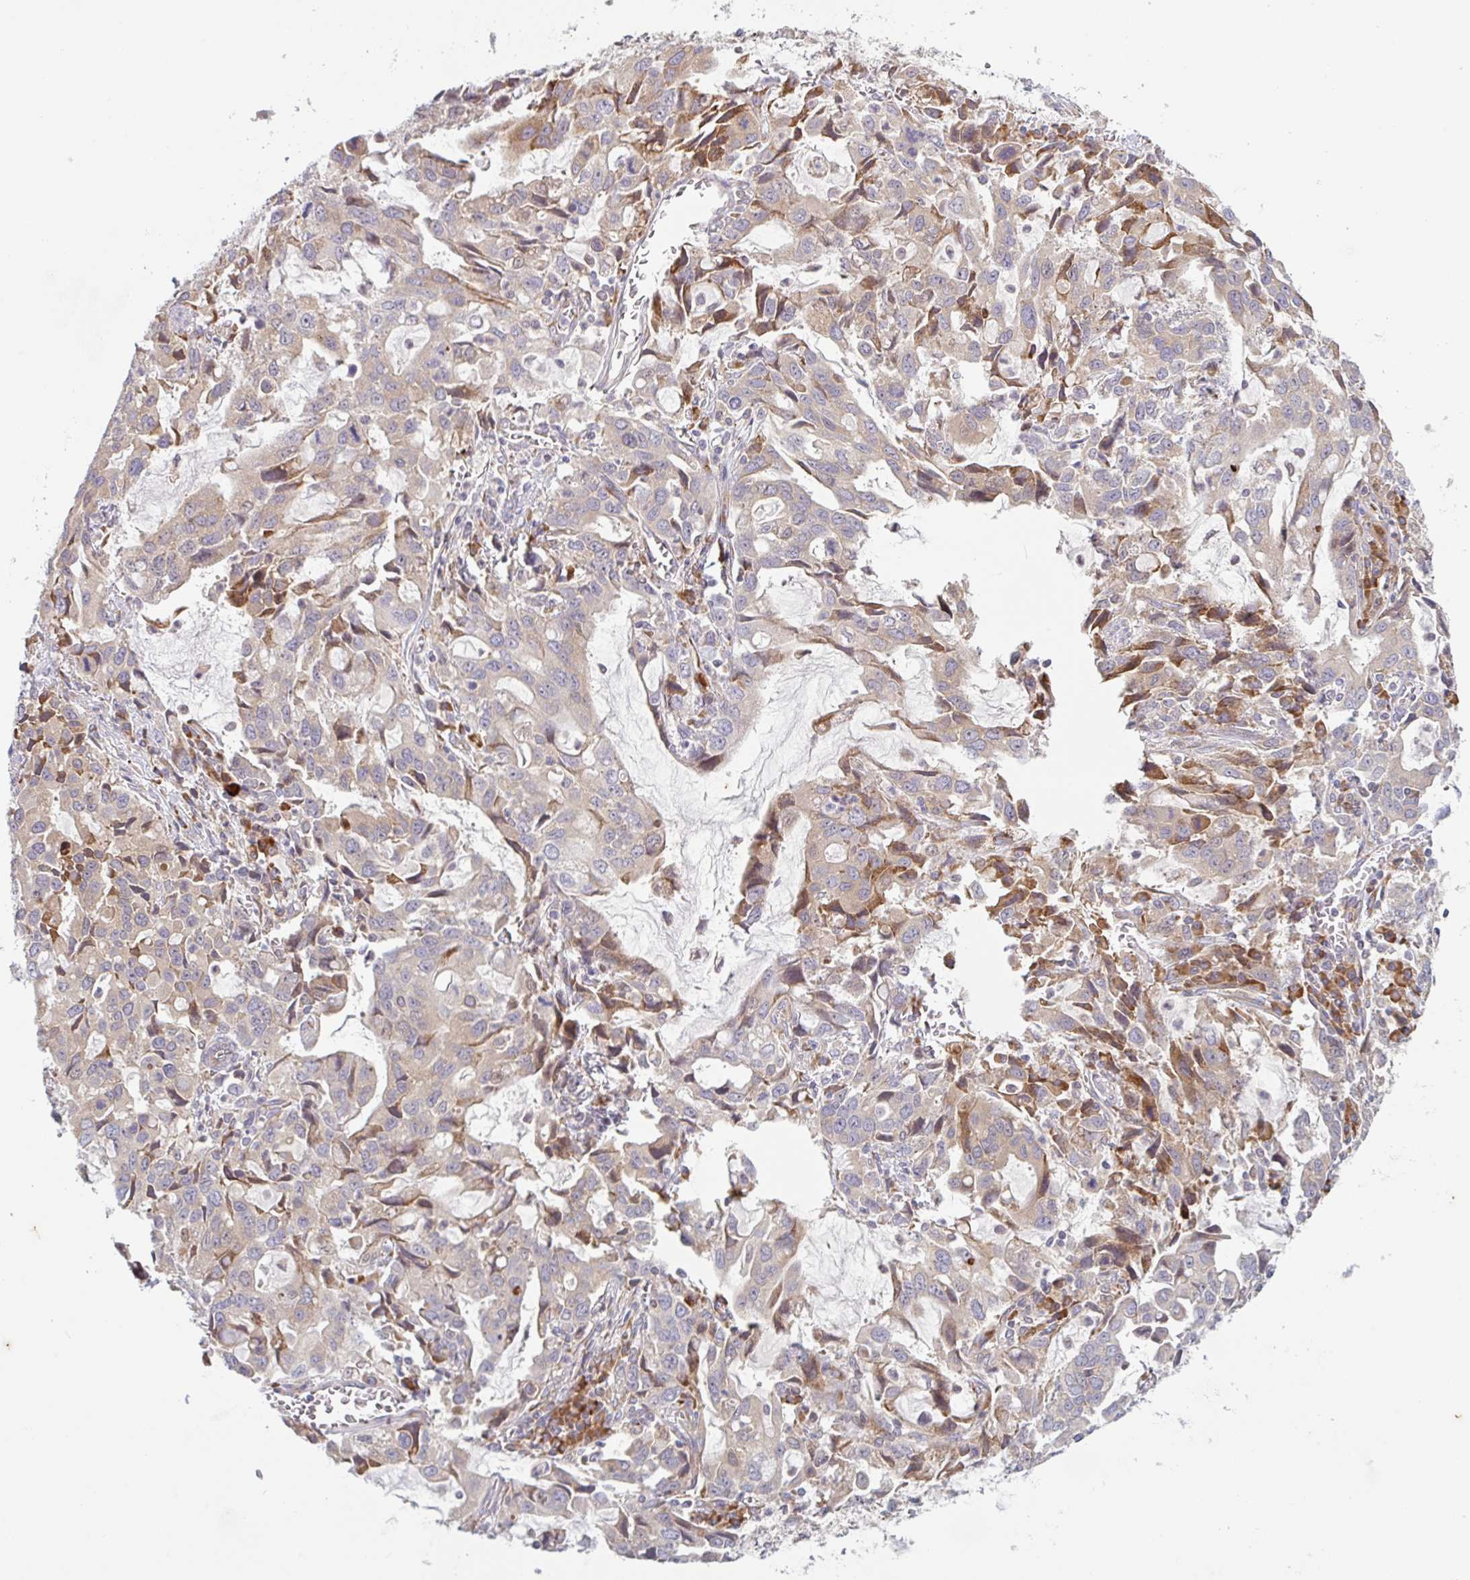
{"staining": {"intensity": "weak", "quantity": "25%-75%", "location": "cytoplasmic/membranous"}, "tissue": "stomach cancer", "cell_type": "Tumor cells", "image_type": "cancer", "snomed": [{"axis": "morphology", "description": "Adenocarcinoma, NOS"}, {"axis": "topography", "description": "Stomach, upper"}], "caption": "DAB (3,3'-diaminobenzidine) immunohistochemical staining of stomach cancer reveals weak cytoplasmic/membranous protein expression in about 25%-75% of tumor cells.", "gene": "RIT1", "patient": {"sex": "male", "age": 85}}